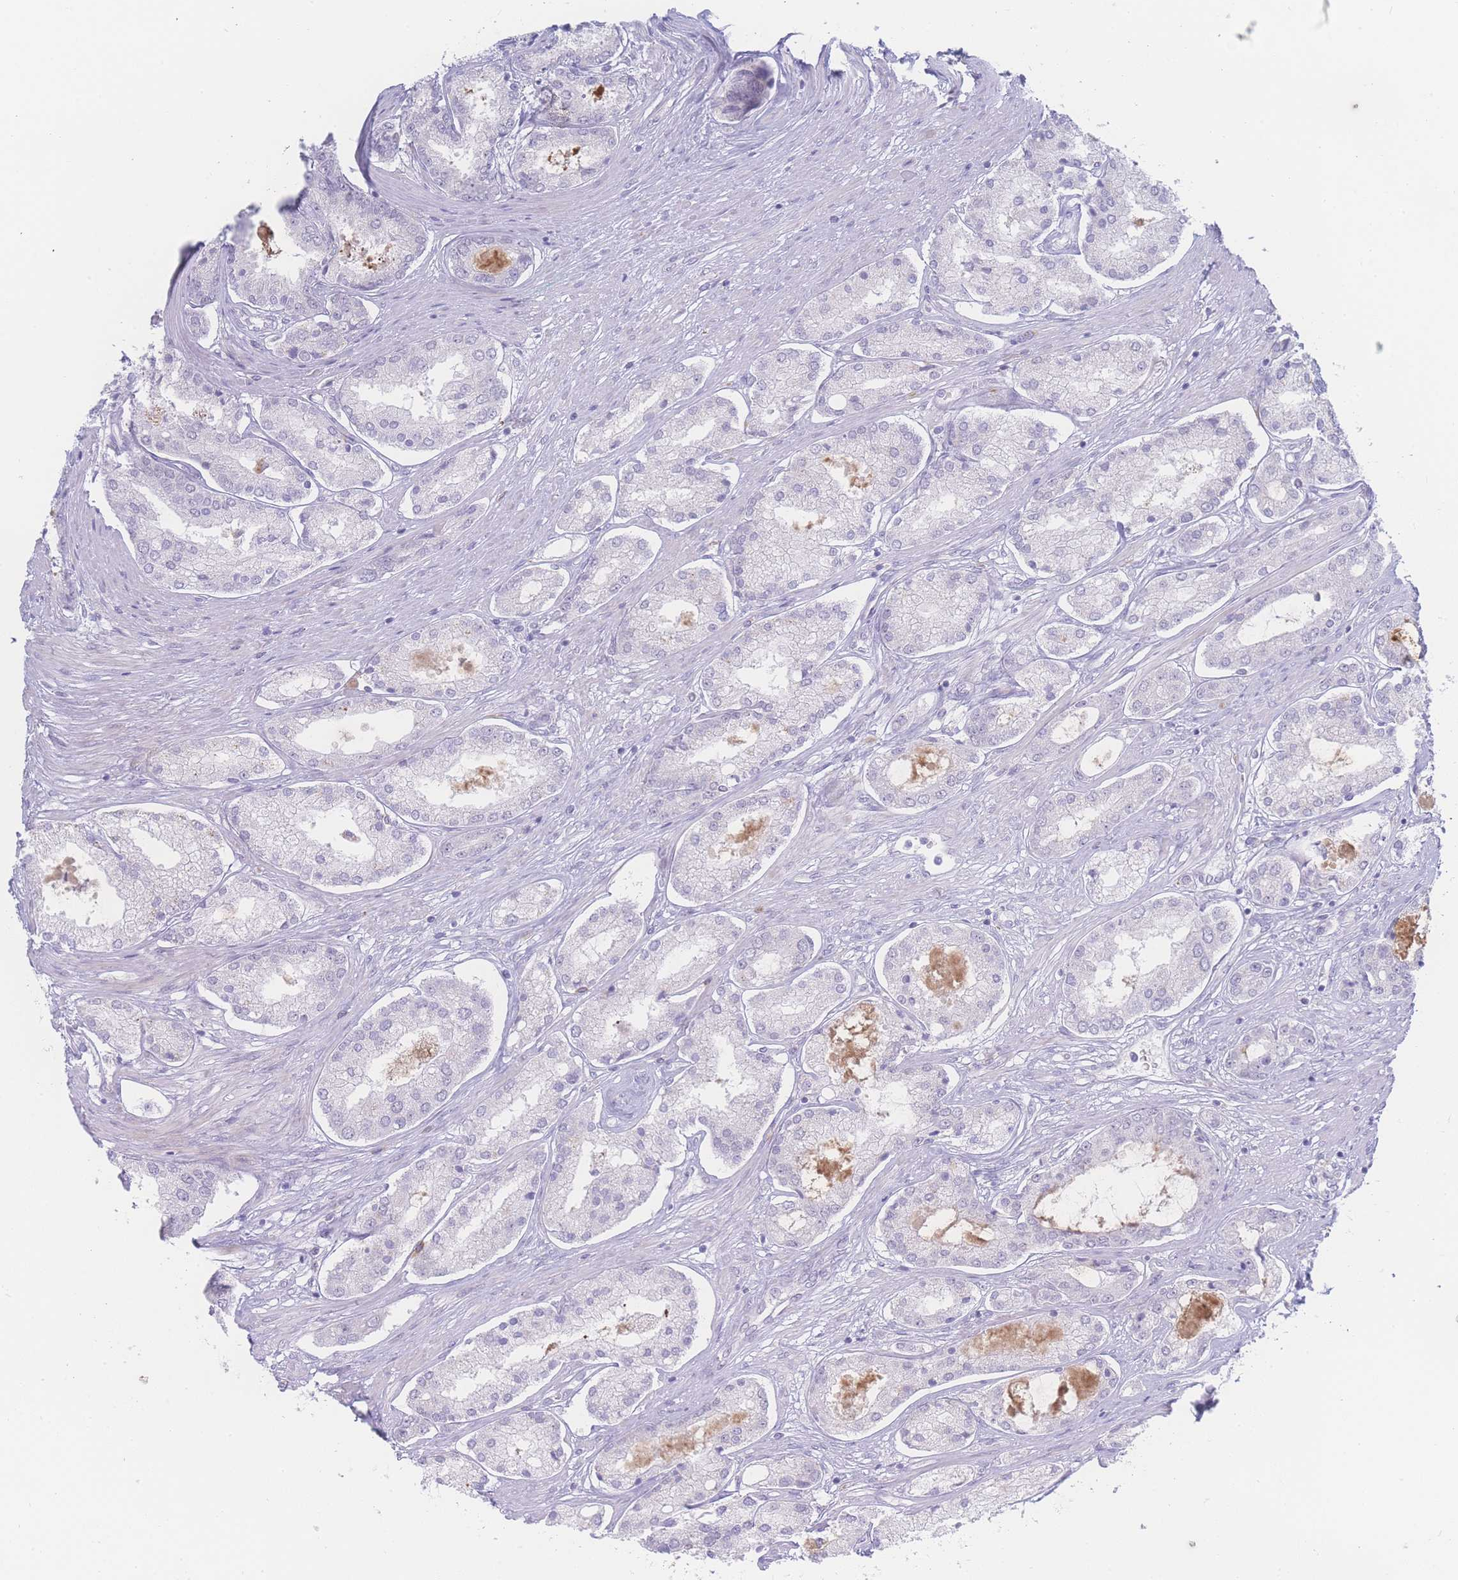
{"staining": {"intensity": "negative", "quantity": "none", "location": "none"}, "tissue": "prostate cancer", "cell_type": "Tumor cells", "image_type": "cancer", "snomed": [{"axis": "morphology", "description": "Adenocarcinoma, Low grade"}, {"axis": "topography", "description": "Prostate"}], "caption": "Tumor cells show no significant protein staining in prostate cancer. Brightfield microscopy of immunohistochemistry (IHC) stained with DAB (3,3'-diaminobenzidine) (brown) and hematoxylin (blue), captured at high magnification.", "gene": "PRSS22", "patient": {"sex": "male", "age": 68}}